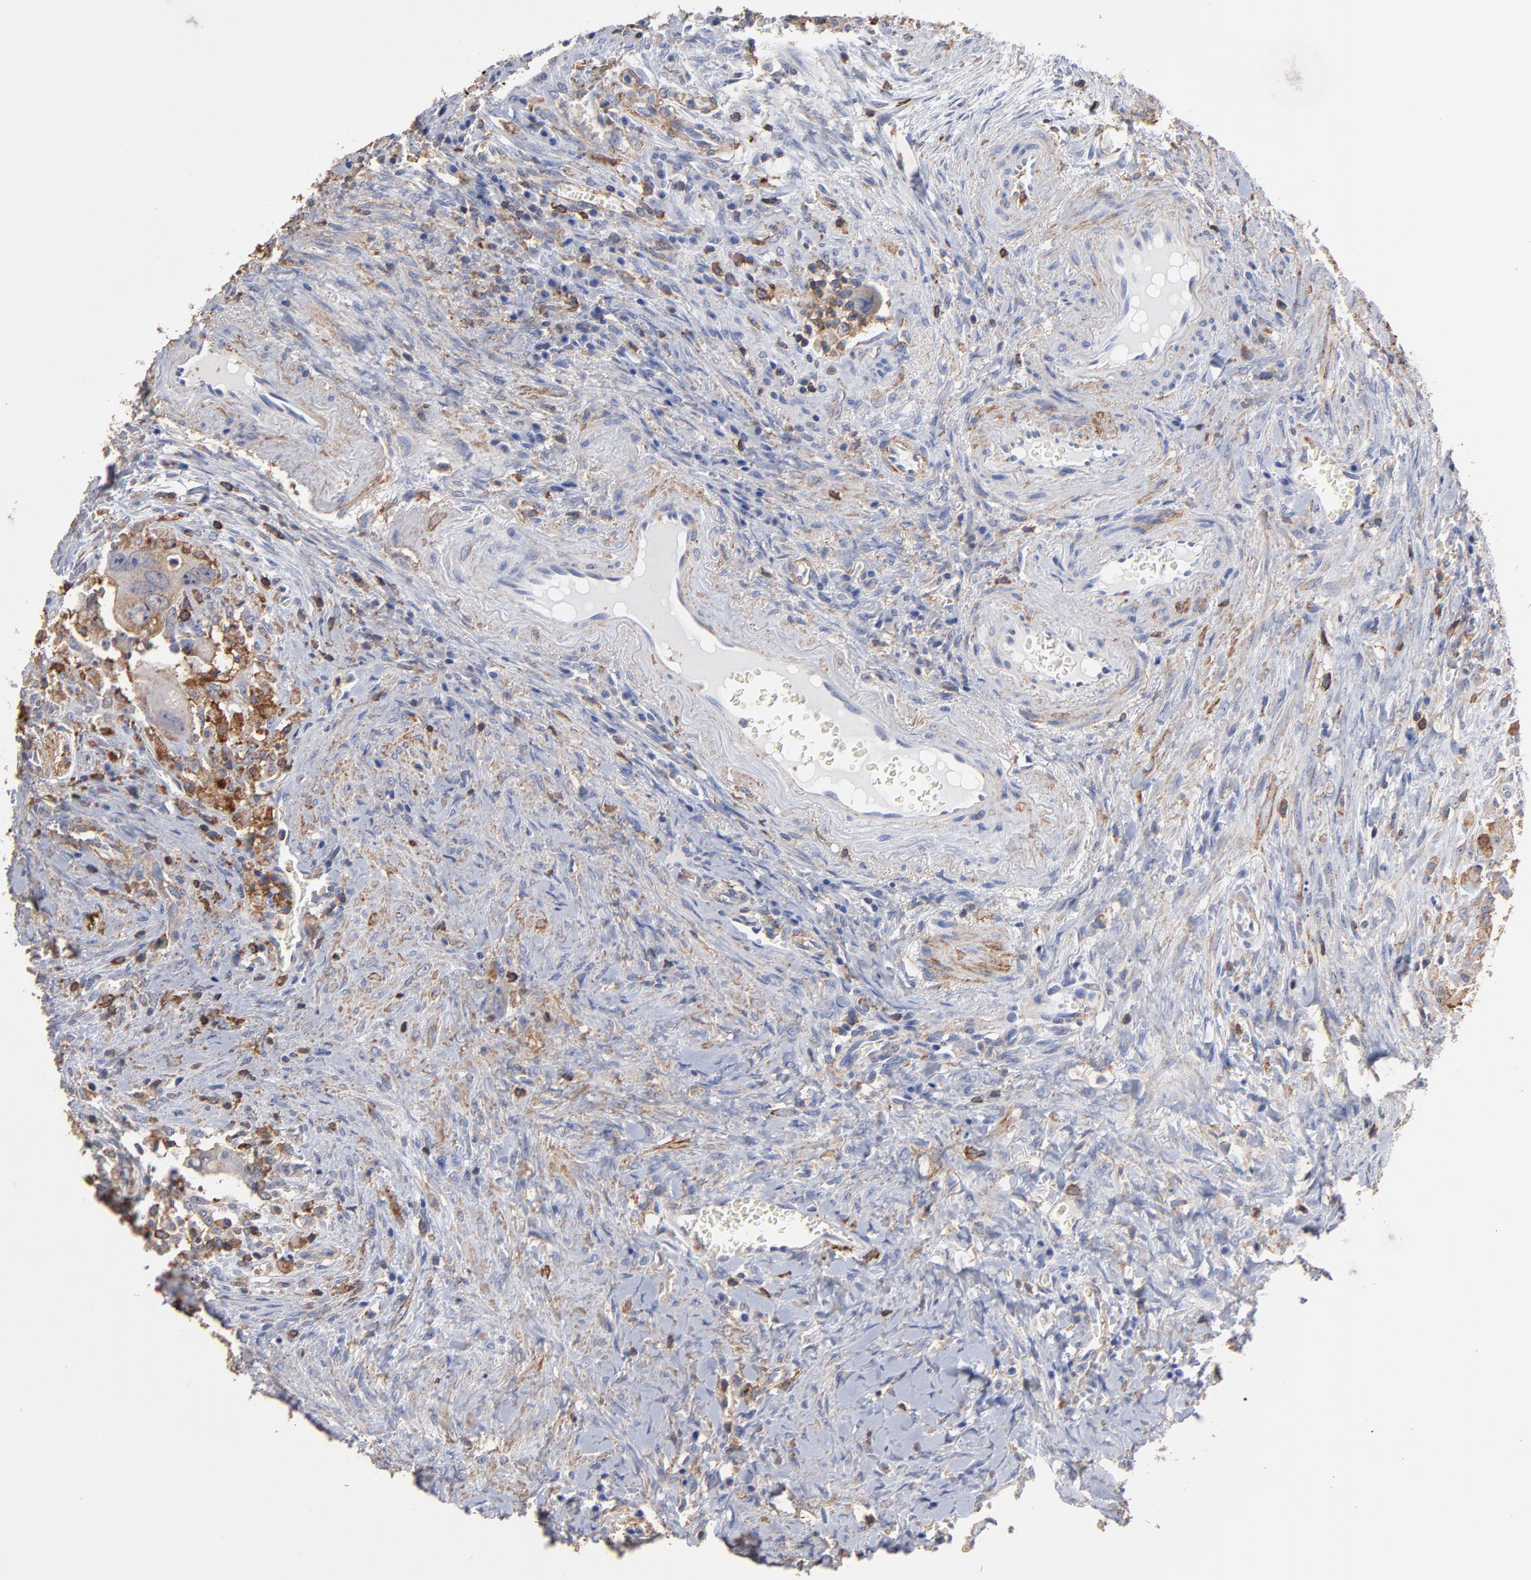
{"staining": {"intensity": "weak", "quantity": "25%-75%", "location": "cytoplasmic/membranous"}, "tissue": "colorectal cancer", "cell_type": "Tumor cells", "image_type": "cancer", "snomed": [{"axis": "morphology", "description": "Adenocarcinoma, NOS"}, {"axis": "topography", "description": "Rectum"}], "caption": "The photomicrograph demonstrates immunohistochemical staining of adenocarcinoma (colorectal). There is weak cytoplasmic/membranous expression is identified in about 25%-75% of tumor cells.", "gene": "ASL", "patient": {"sex": "male", "age": 70}}